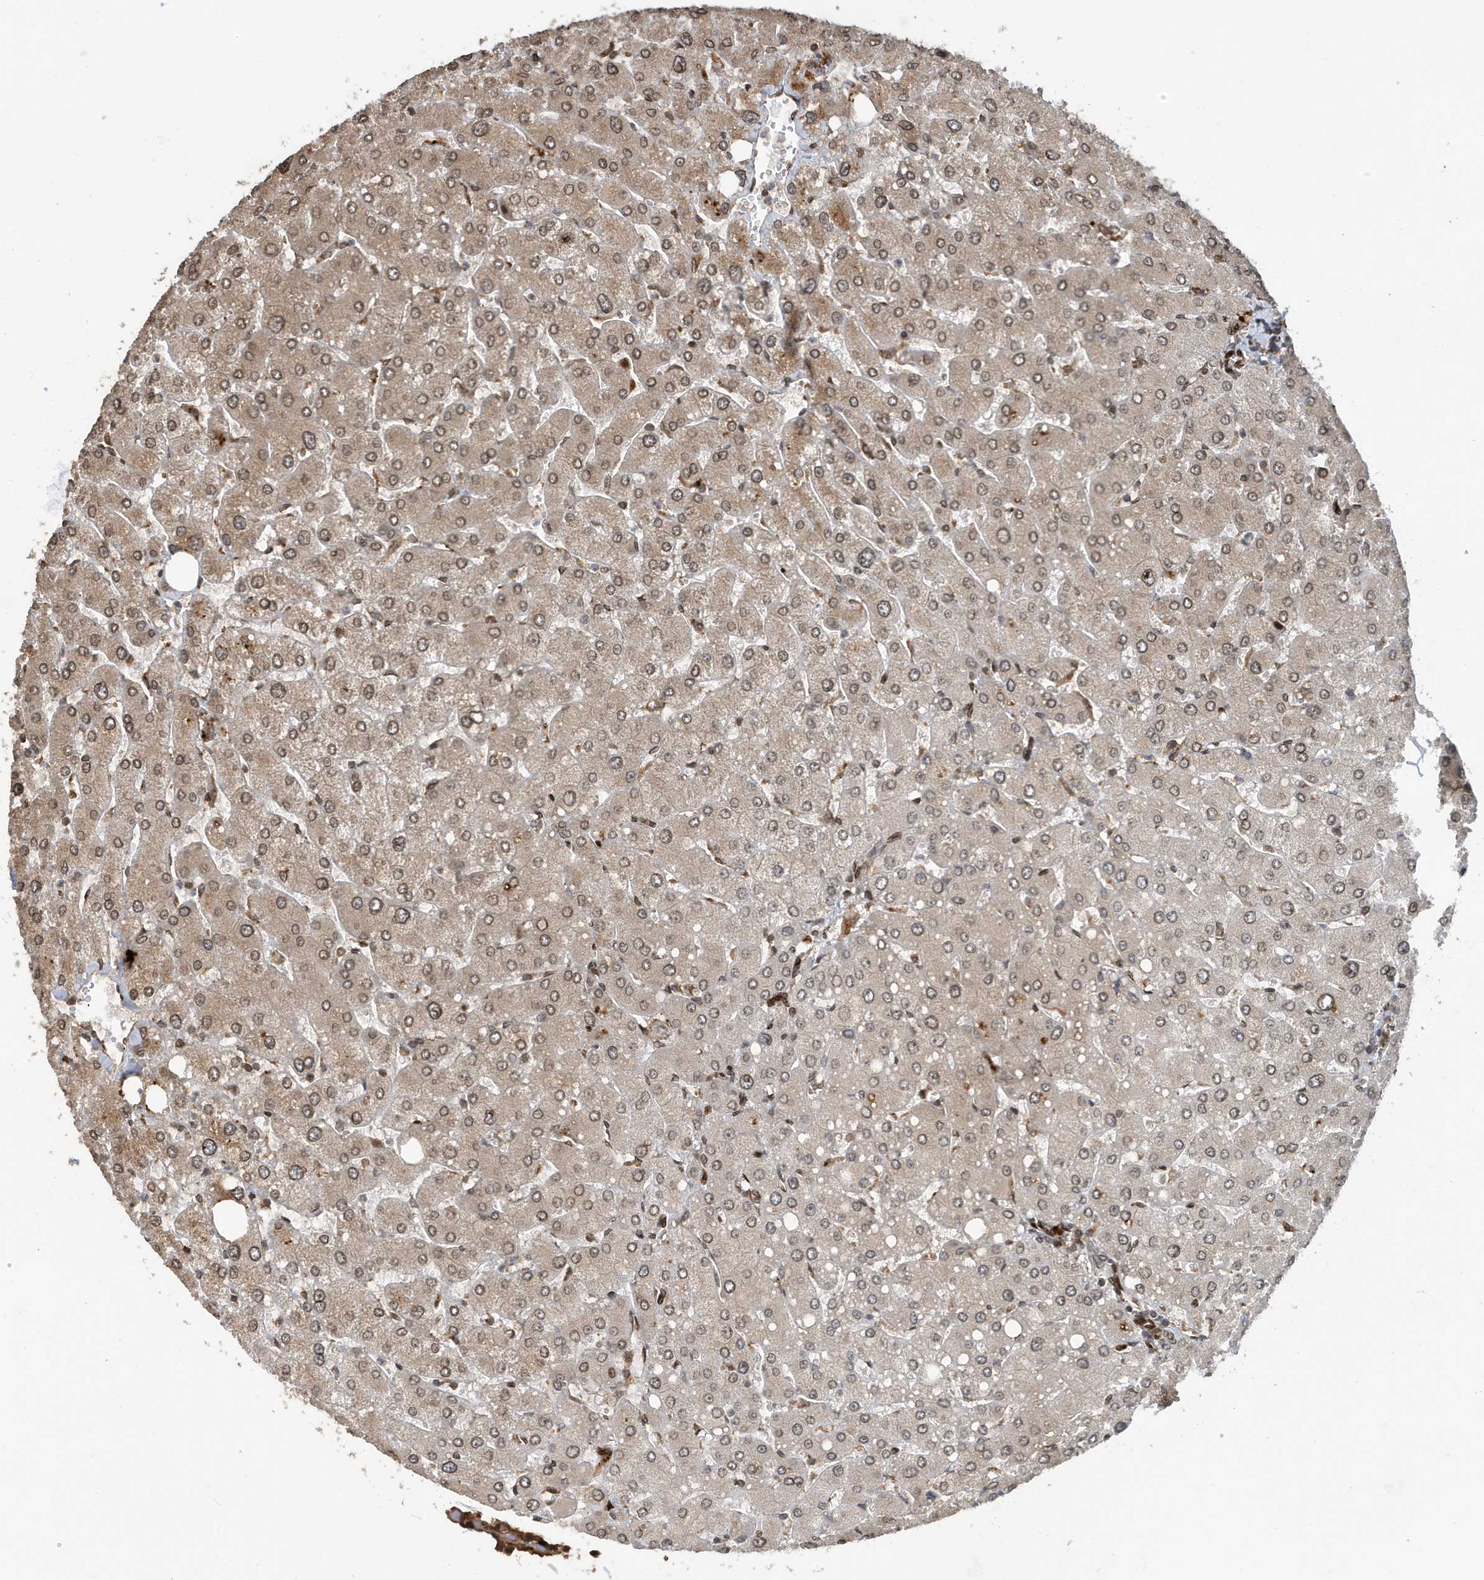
{"staining": {"intensity": "weak", "quantity": ">75%", "location": "nuclear"}, "tissue": "liver", "cell_type": "Cholangiocytes", "image_type": "normal", "snomed": [{"axis": "morphology", "description": "Normal tissue, NOS"}, {"axis": "topography", "description": "Liver"}], "caption": "Liver stained with a brown dye demonstrates weak nuclear positive expression in approximately >75% of cholangiocytes.", "gene": "DUSP18", "patient": {"sex": "male", "age": 55}}